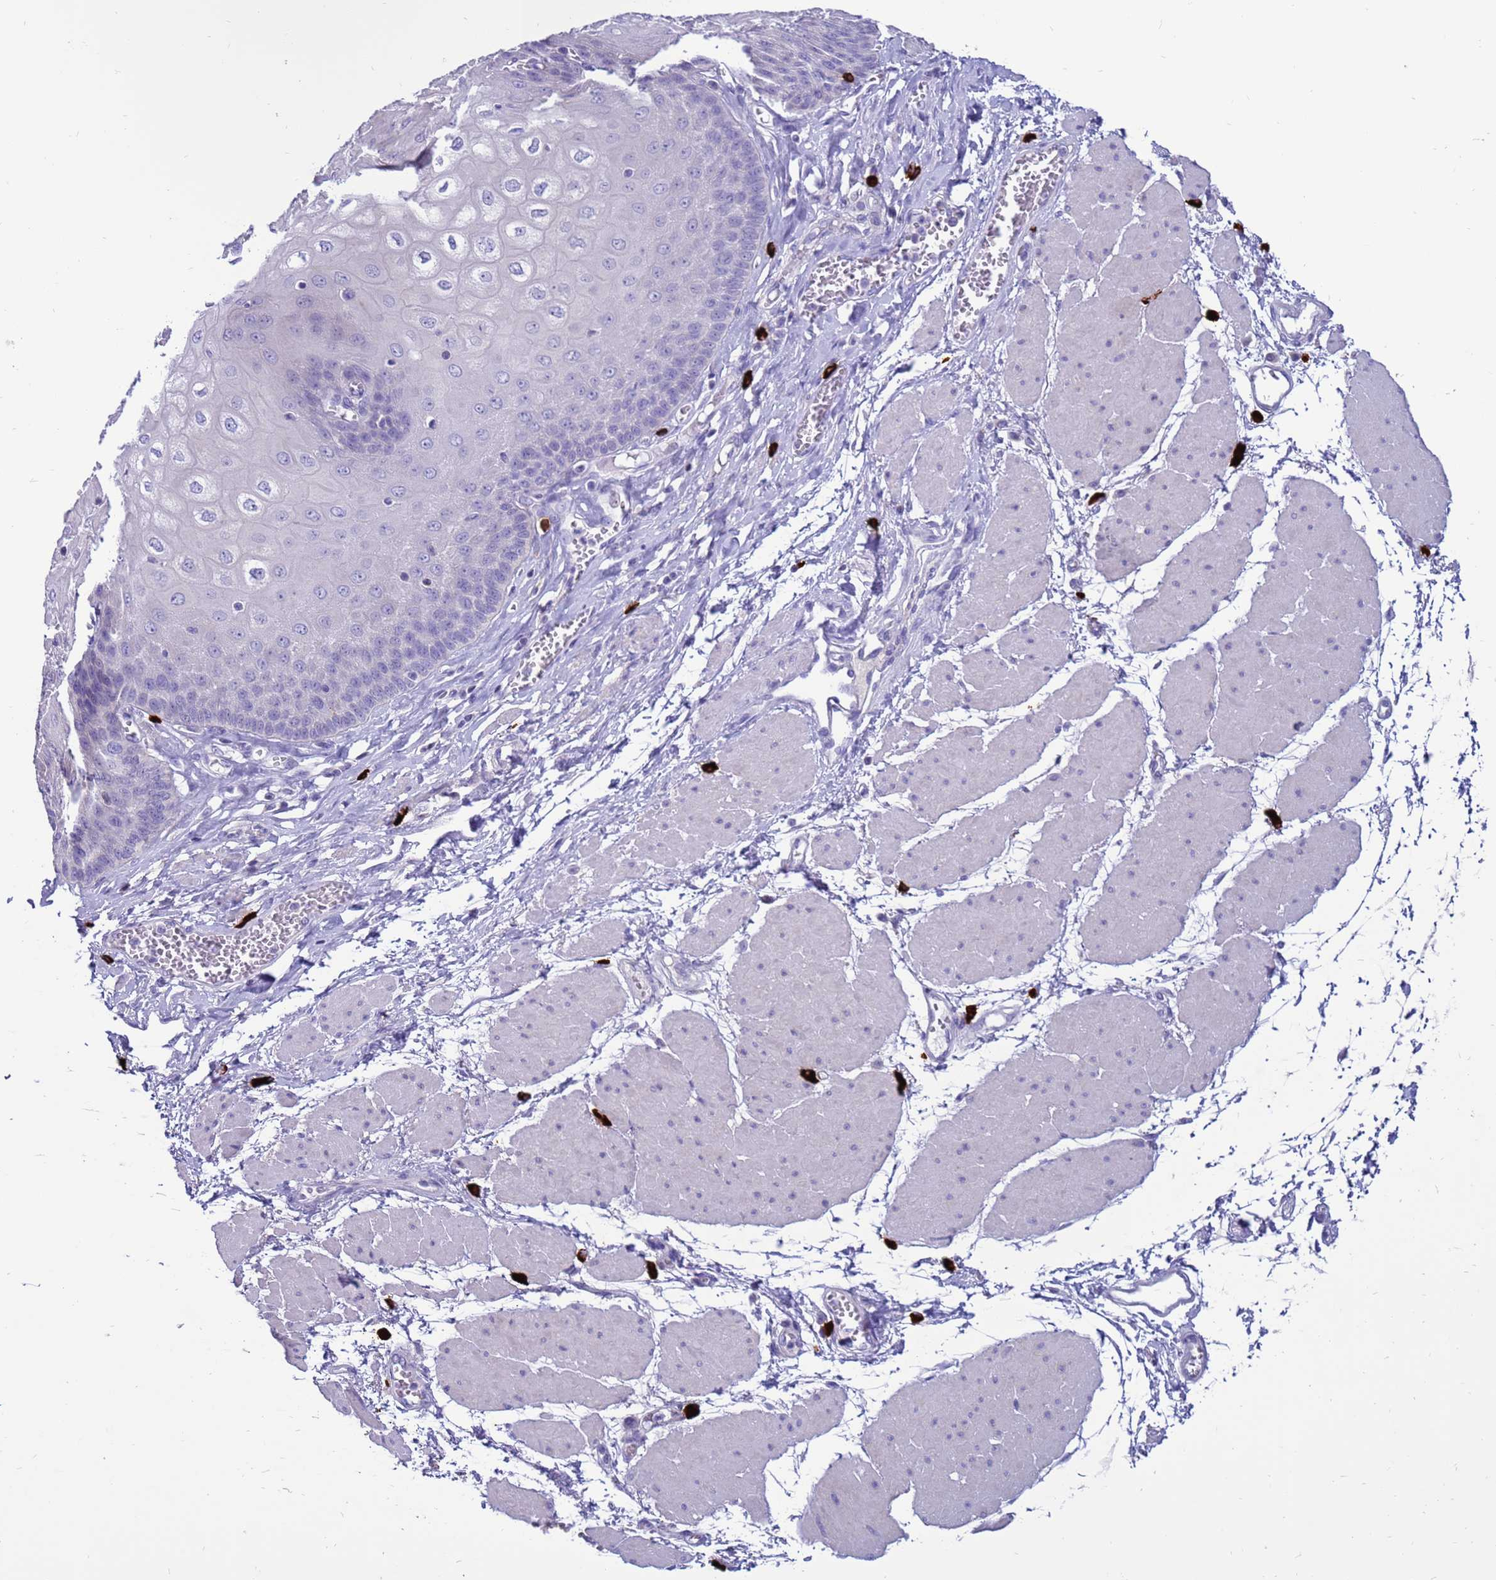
{"staining": {"intensity": "negative", "quantity": "none", "location": "none"}, "tissue": "esophagus", "cell_type": "Squamous epithelial cells", "image_type": "normal", "snomed": [{"axis": "morphology", "description": "Normal tissue, NOS"}, {"axis": "topography", "description": "Esophagus"}], "caption": "Normal esophagus was stained to show a protein in brown. There is no significant expression in squamous epithelial cells. (DAB (3,3'-diaminobenzidine) IHC visualized using brightfield microscopy, high magnification).", "gene": "PDE10A", "patient": {"sex": "male", "age": 60}}